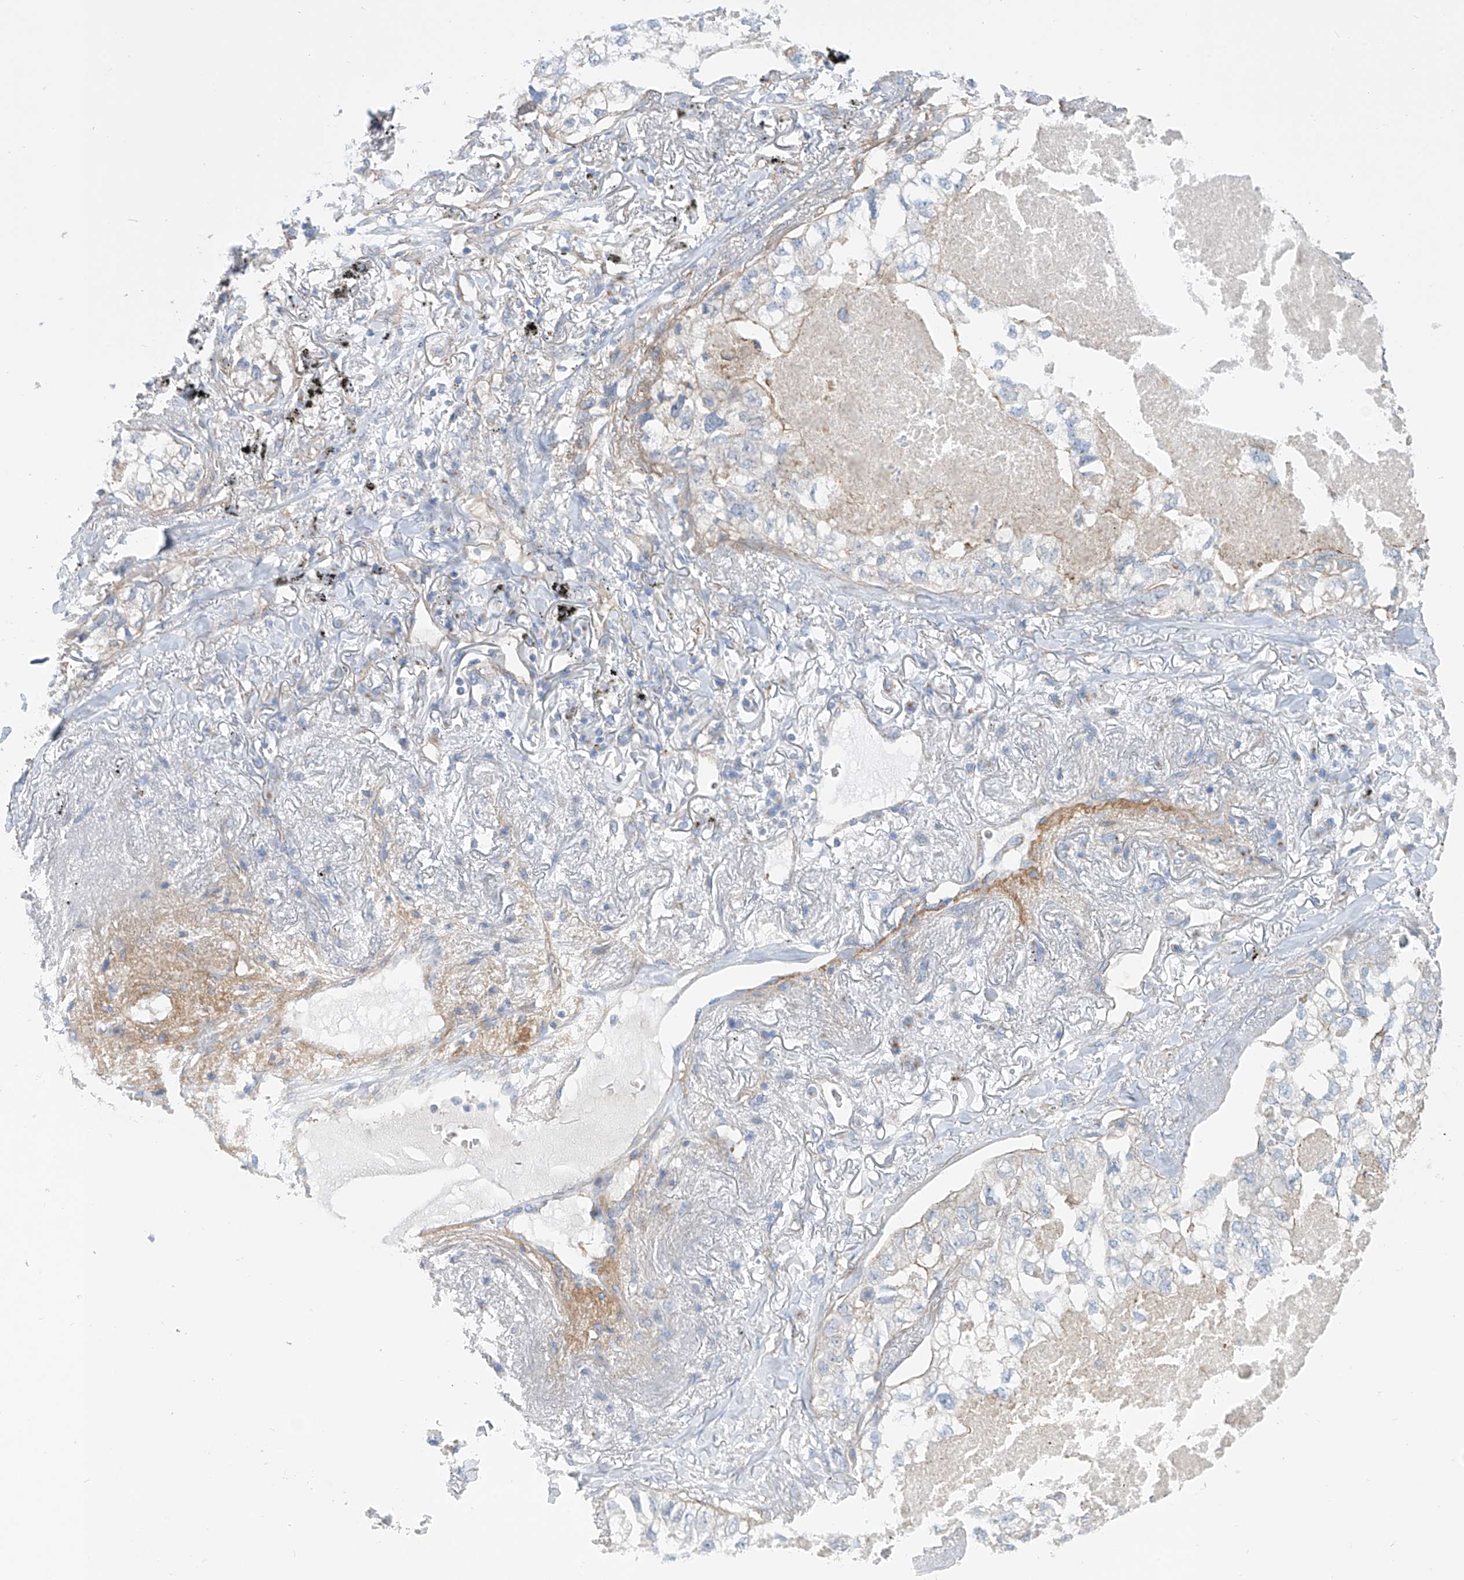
{"staining": {"intensity": "negative", "quantity": "none", "location": "none"}, "tissue": "lung cancer", "cell_type": "Tumor cells", "image_type": "cancer", "snomed": [{"axis": "morphology", "description": "Adenocarcinoma, NOS"}, {"axis": "topography", "description": "Lung"}], "caption": "Micrograph shows no significant protein expression in tumor cells of adenocarcinoma (lung).", "gene": "TMEM209", "patient": {"sex": "male", "age": 65}}